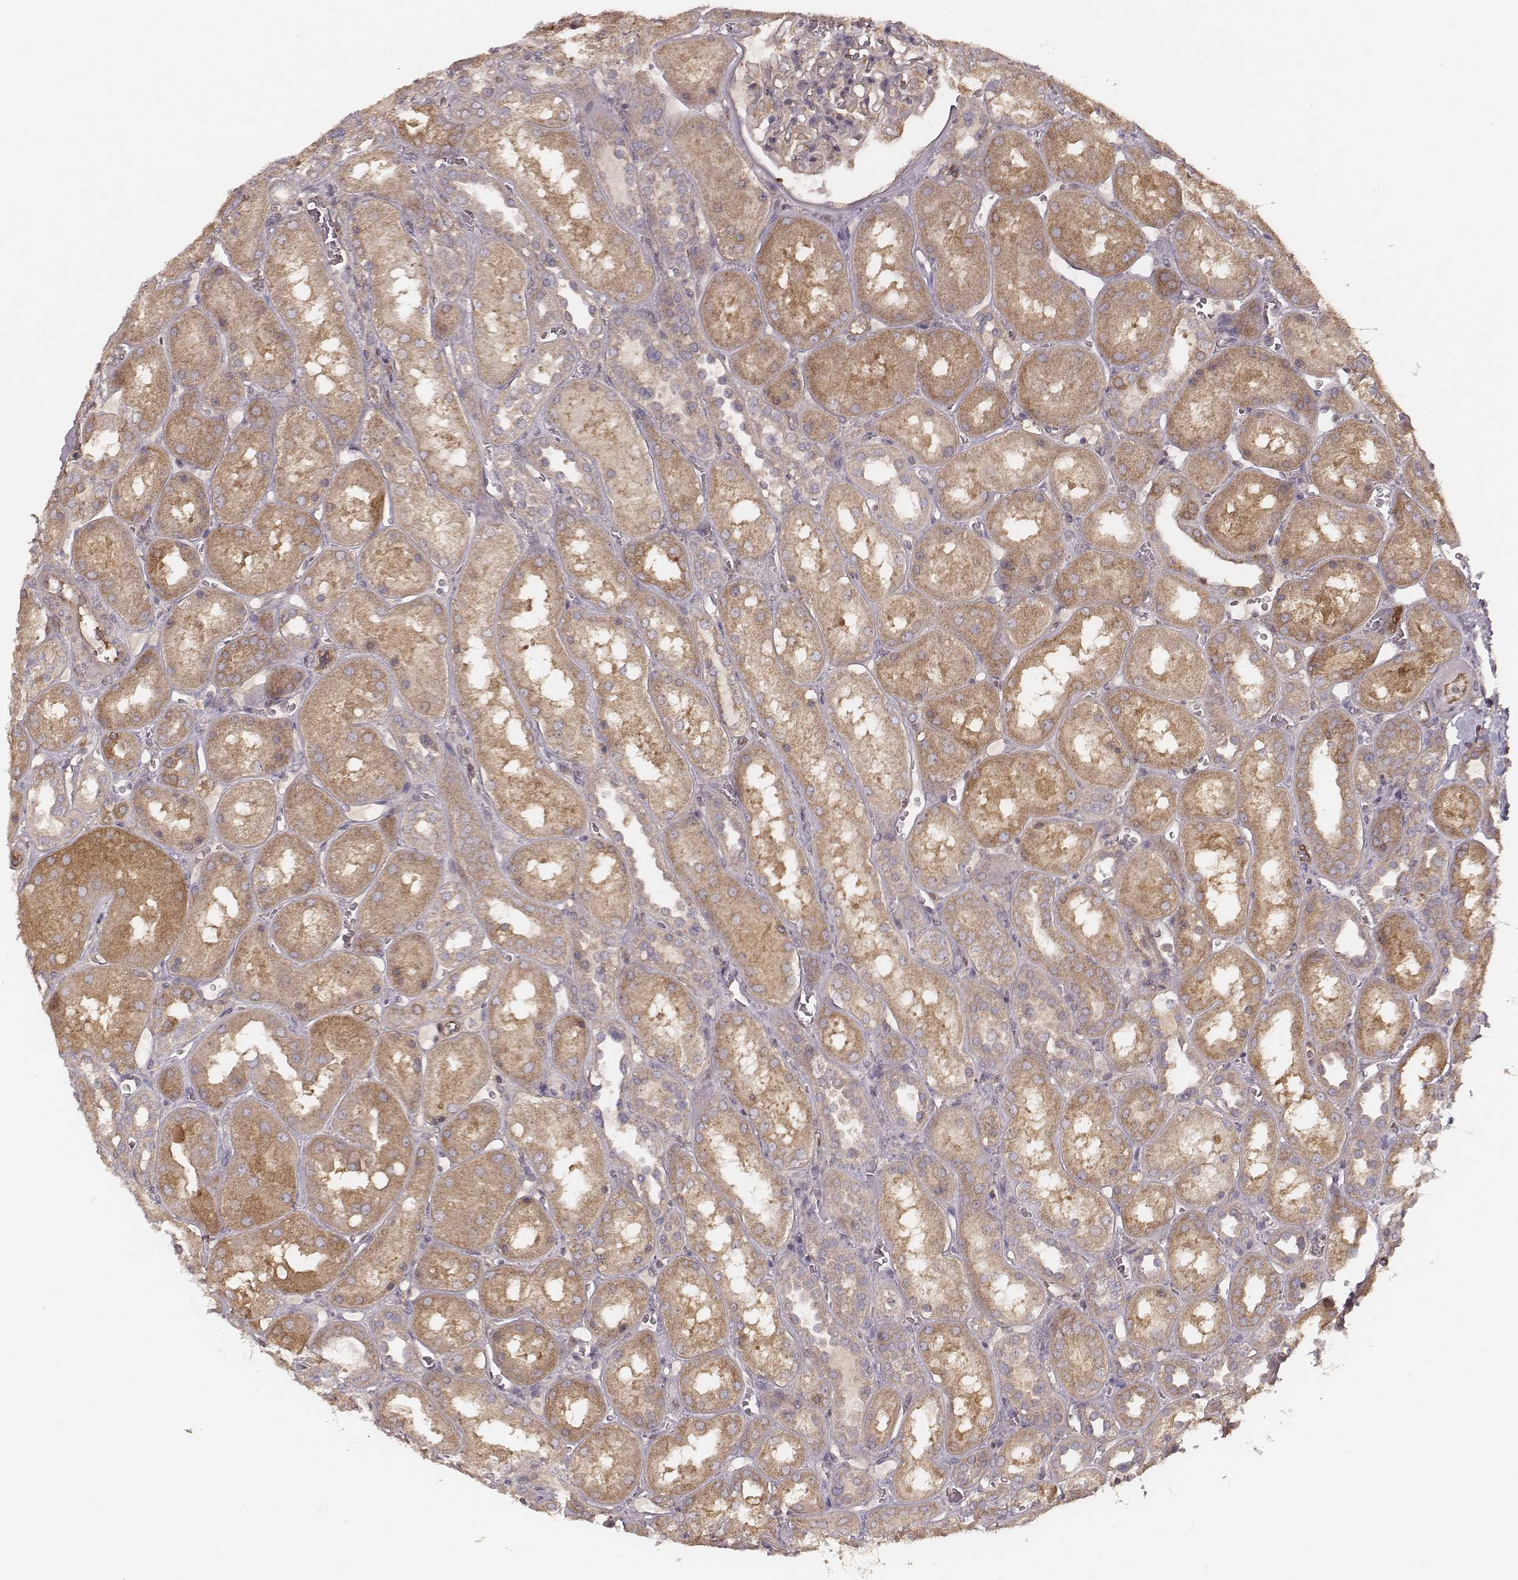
{"staining": {"intensity": "moderate", "quantity": "25%-75%", "location": "cytoplasmic/membranous"}, "tissue": "kidney", "cell_type": "Cells in glomeruli", "image_type": "normal", "snomed": [{"axis": "morphology", "description": "Normal tissue, NOS"}, {"axis": "topography", "description": "Kidney"}], "caption": "A micrograph of human kidney stained for a protein reveals moderate cytoplasmic/membranous brown staining in cells in glomeruli. (DAB IHC, brown staining for protein, blue staining for nuclei).", "gene": "CARS1", "patient": {"sex": "male", "age": 73}}